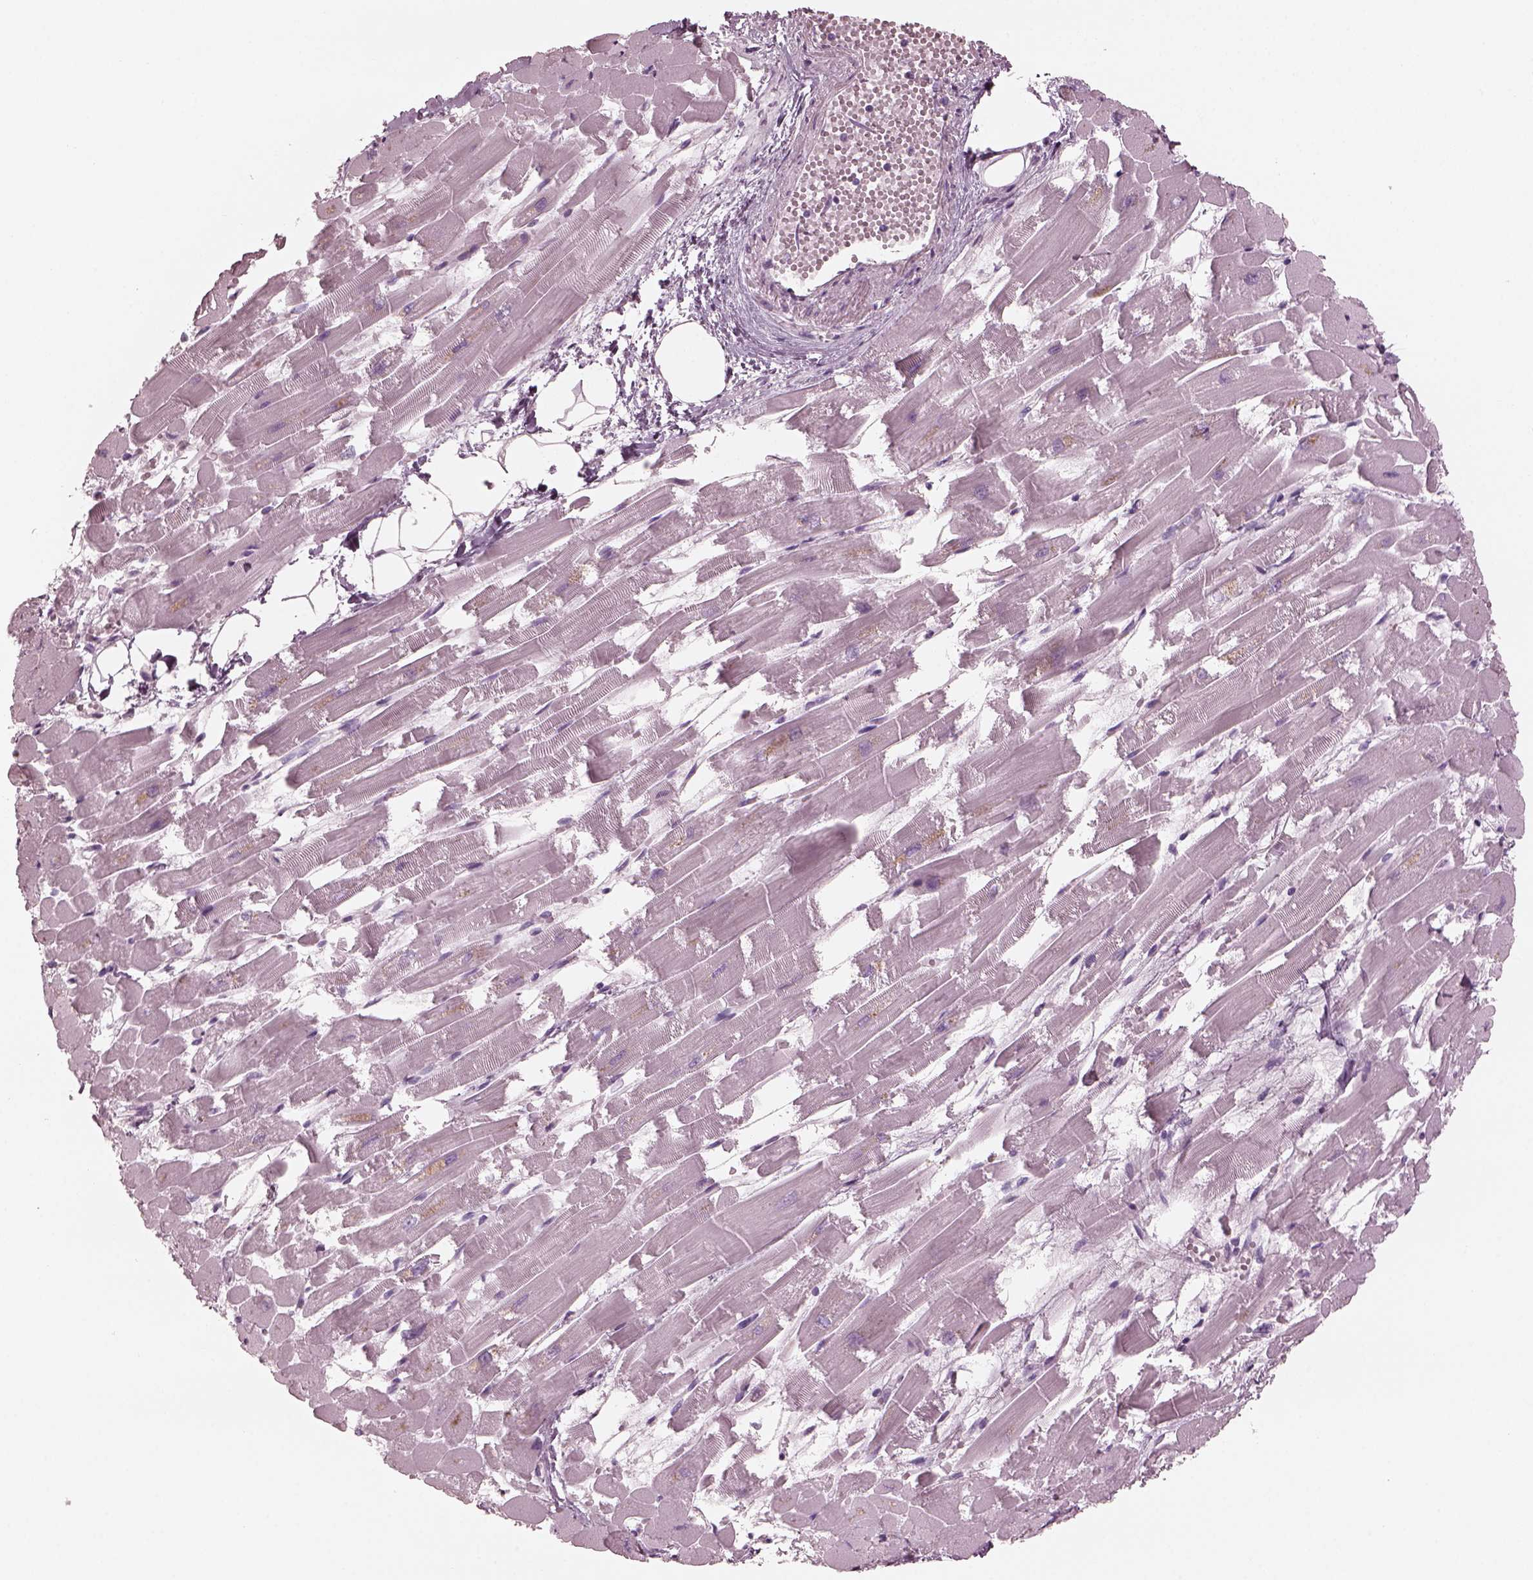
{"staining": {"intensity": "negative", "quantity": "none", "location": "none"}, "tissue": "heart muscle", "cell_type": "Cardiomyocytes", "image_type": "normal", "snomed": [{"axis": "morphology", "description": "Normal tissue, NOS"}, {"axis": "topography", "description": "Heart"}], "caption": "Micrograph shows no significant protein expression in cardiomyocytes of benign heart muscle. Nuclei are stained in blue.", "gene": "C2orf81", "patient": {"sex": "female", "age": 52}}